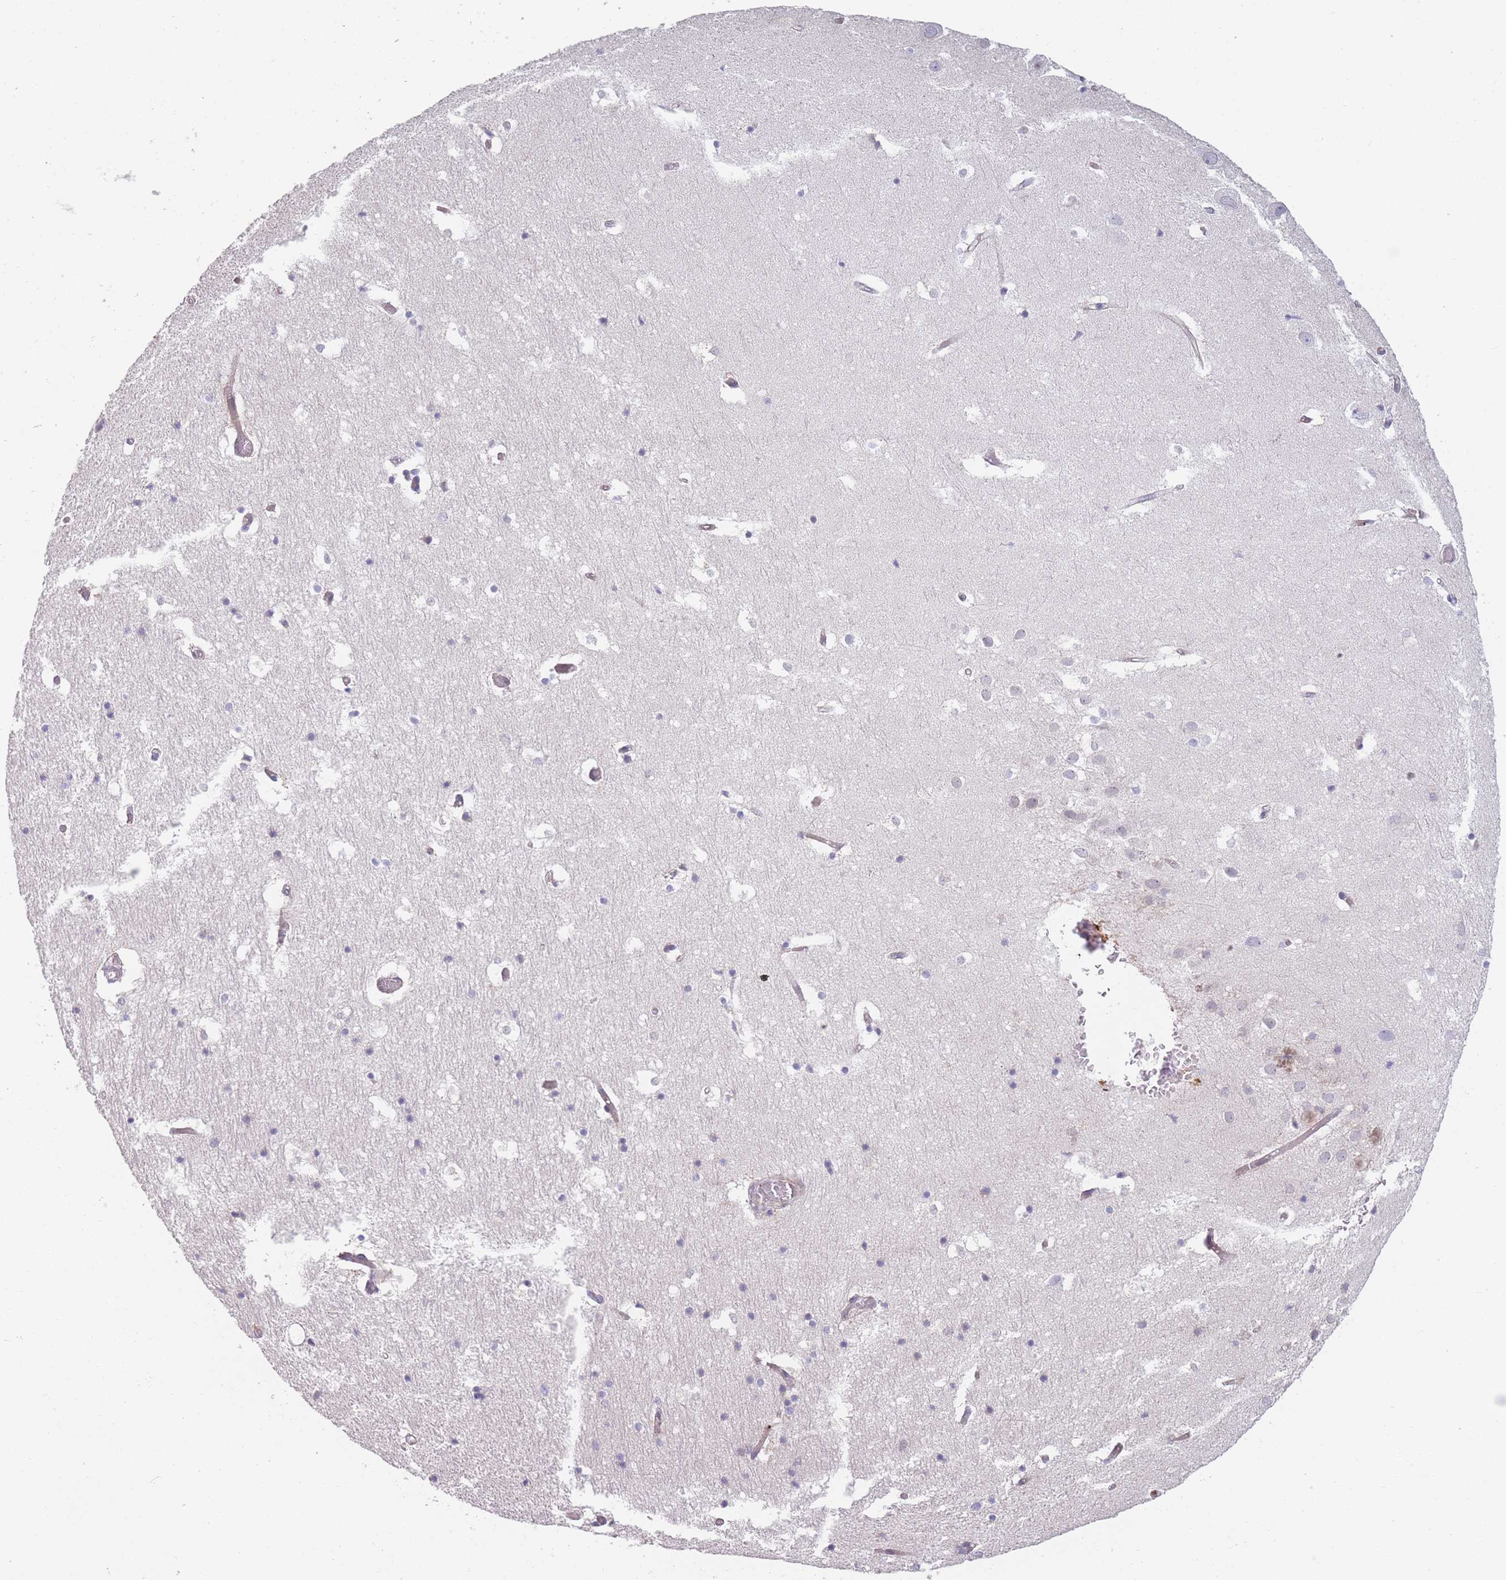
{"staining": {"intensity": "negative", "quantity": "none", "location": "none"}, "tissue": "hippocampus", "cell_type": "Glial cells", "image_type": "normal", "snomed": [{"axis": "morphology", "description": "Normal tissue, NOS"}, {"axis": "topography", "description": "Hippocampus"}], "caption": "This is an immunohistochemistry (IHC) photomicrograph of normal hippocampus. There is no positivity in glial cells.", "gene": "SMPD4", "patient": {"sex": "female", "age": 52}}